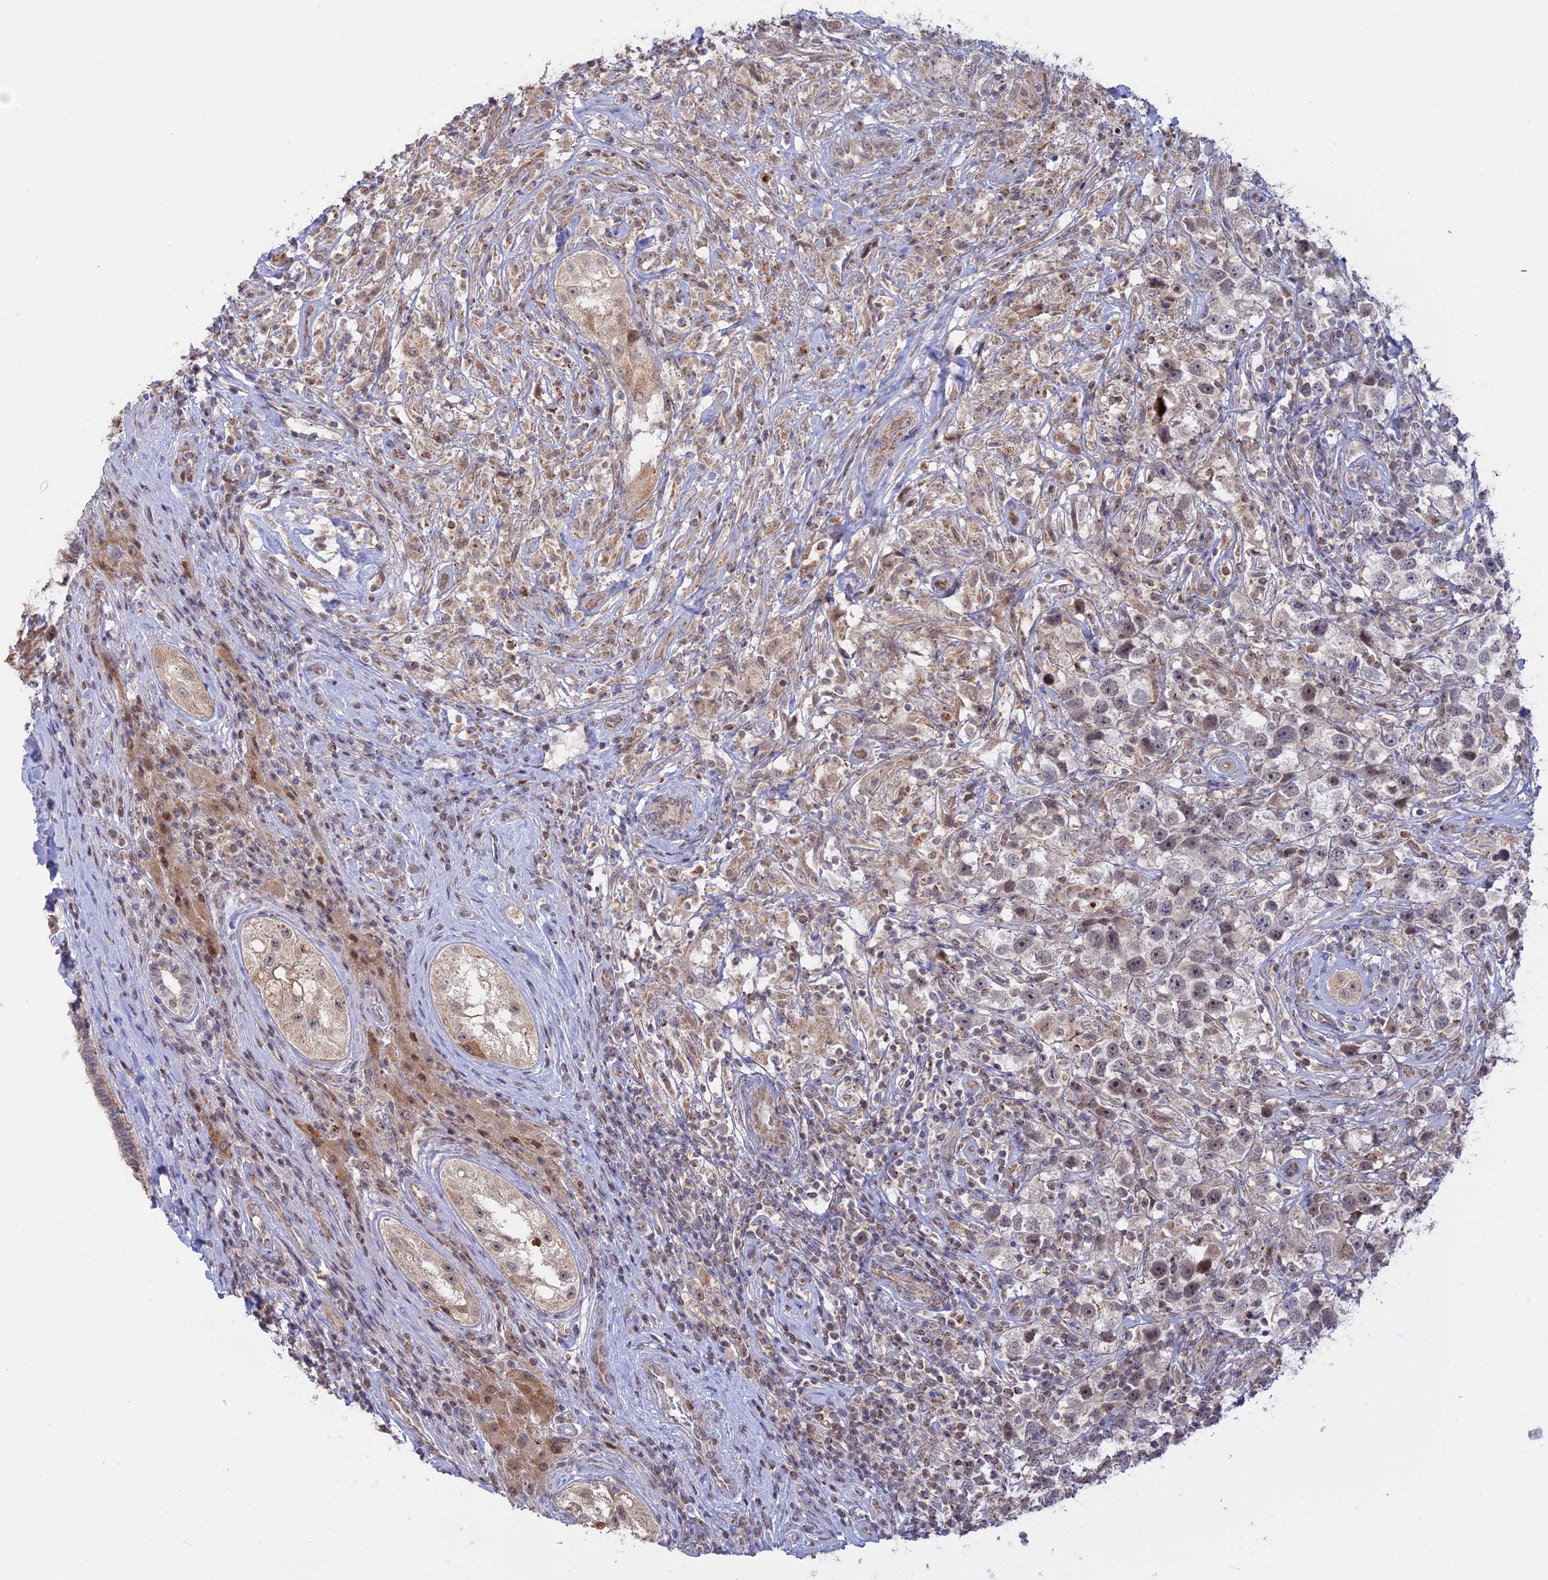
{"staining": {"intensity": "weak", "quantity": "25%-75%", "location": "nuclear"}, "tissue": "testis cancer", "cell_type": "Tumor cells", "image_type": "cancer", "snomed": [{"axis": "morphology", "description": "Seminoma, NOS"}, {"axis": "topography", "description": "Testis"}], "caption": "Testis cancer (seminoma) stained for a protein exhibits weak nuclear positivity in tumor cells. Nuclei are stained in blue.", "gene": "GSKIP", "patient": {"sex": "male", "age": 49}}